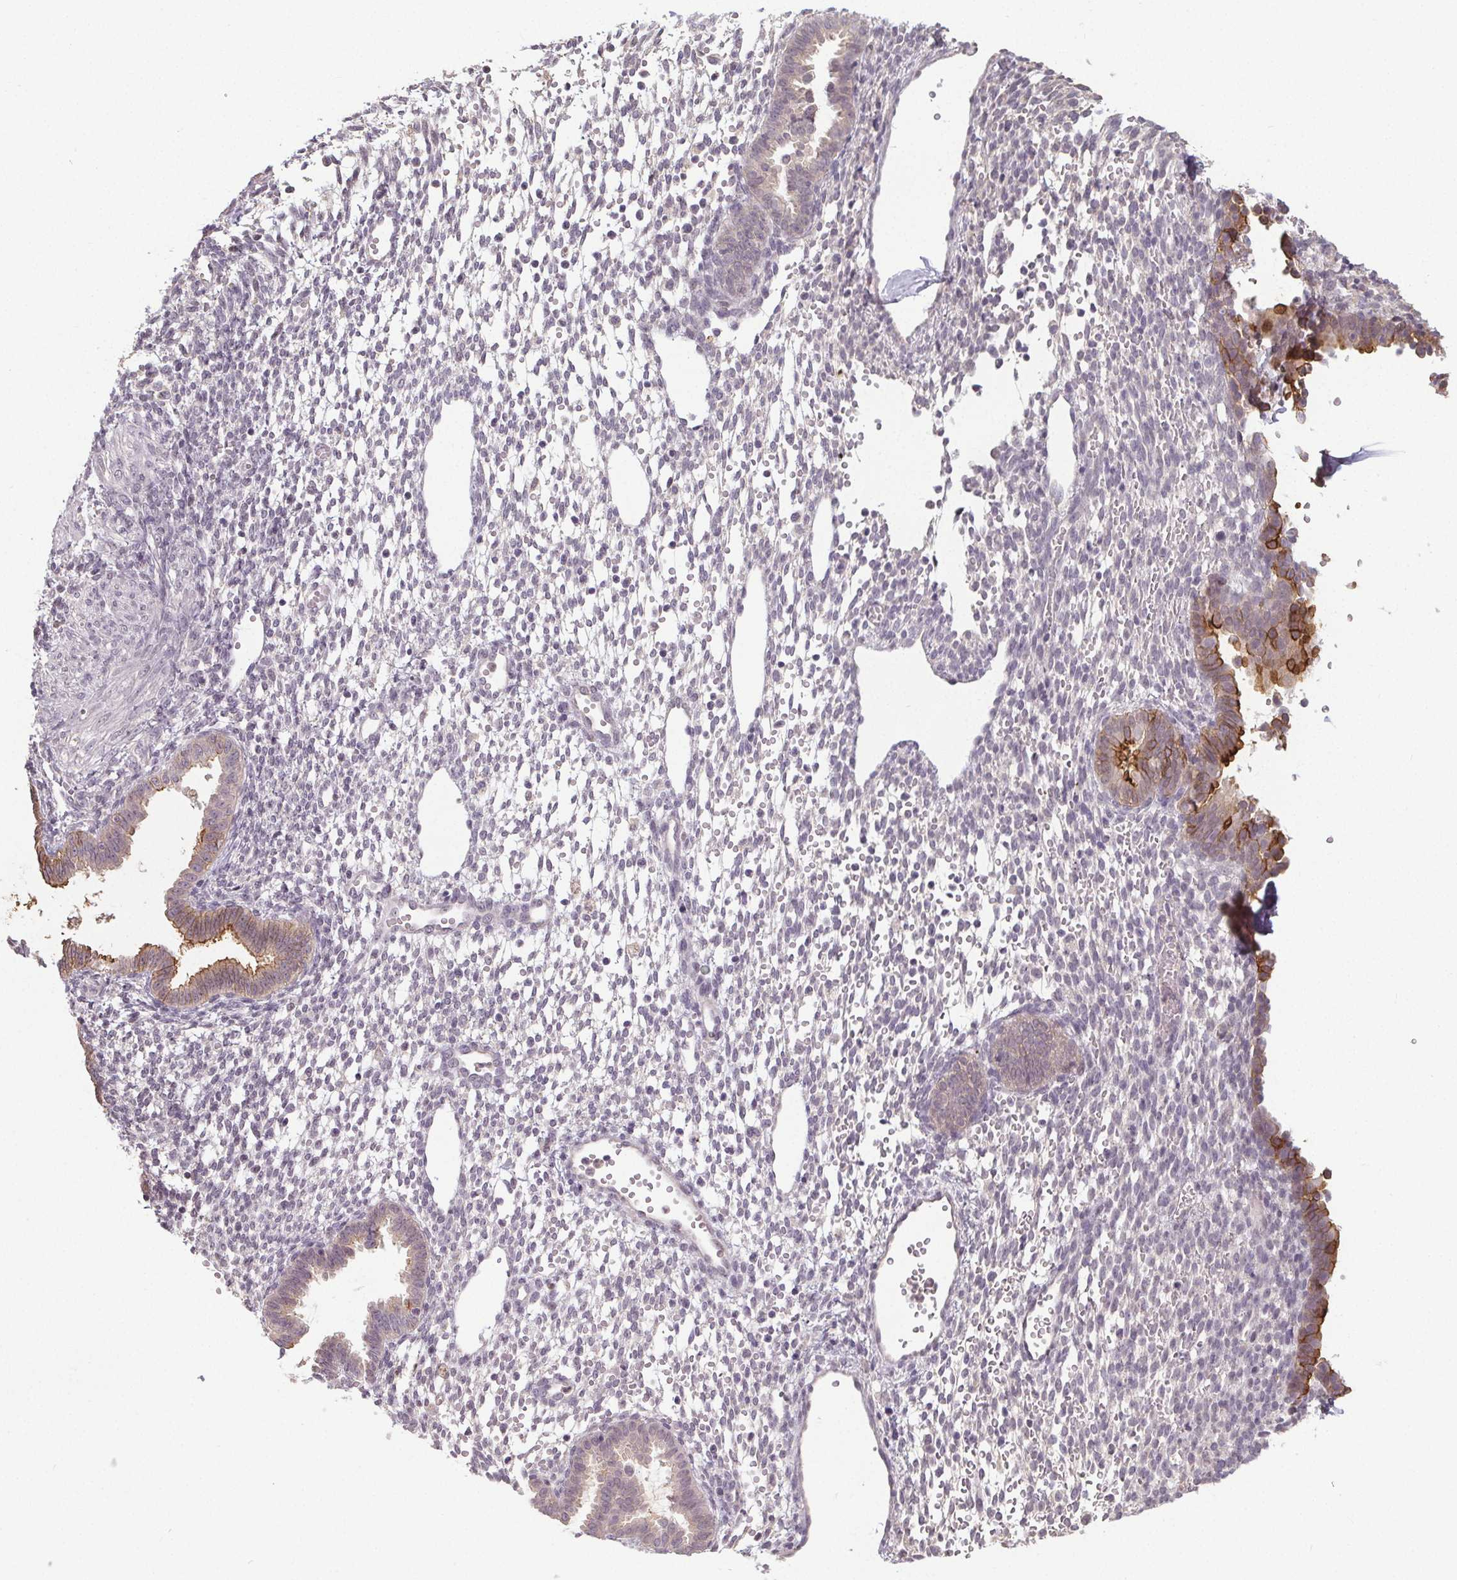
{"staining": {"intensity": "negative", "quantity": "none", "location": "none"}, "tissue": "endometrium", "cell_type": "Cells in endometrial stroma", "image_type": "normal", "snomed": [{"axis": "morphology", "description": "Normal tissue, NOS"}, {"axis": "topography", "description": "Endometrium"}], "caption": "This is an IHC photomicrograph of normal human endometrium. There is no positivity in cells in endometrial stroma.", "gene": "SLC26A2", "patient": {"sex": "female", "age": 36}}